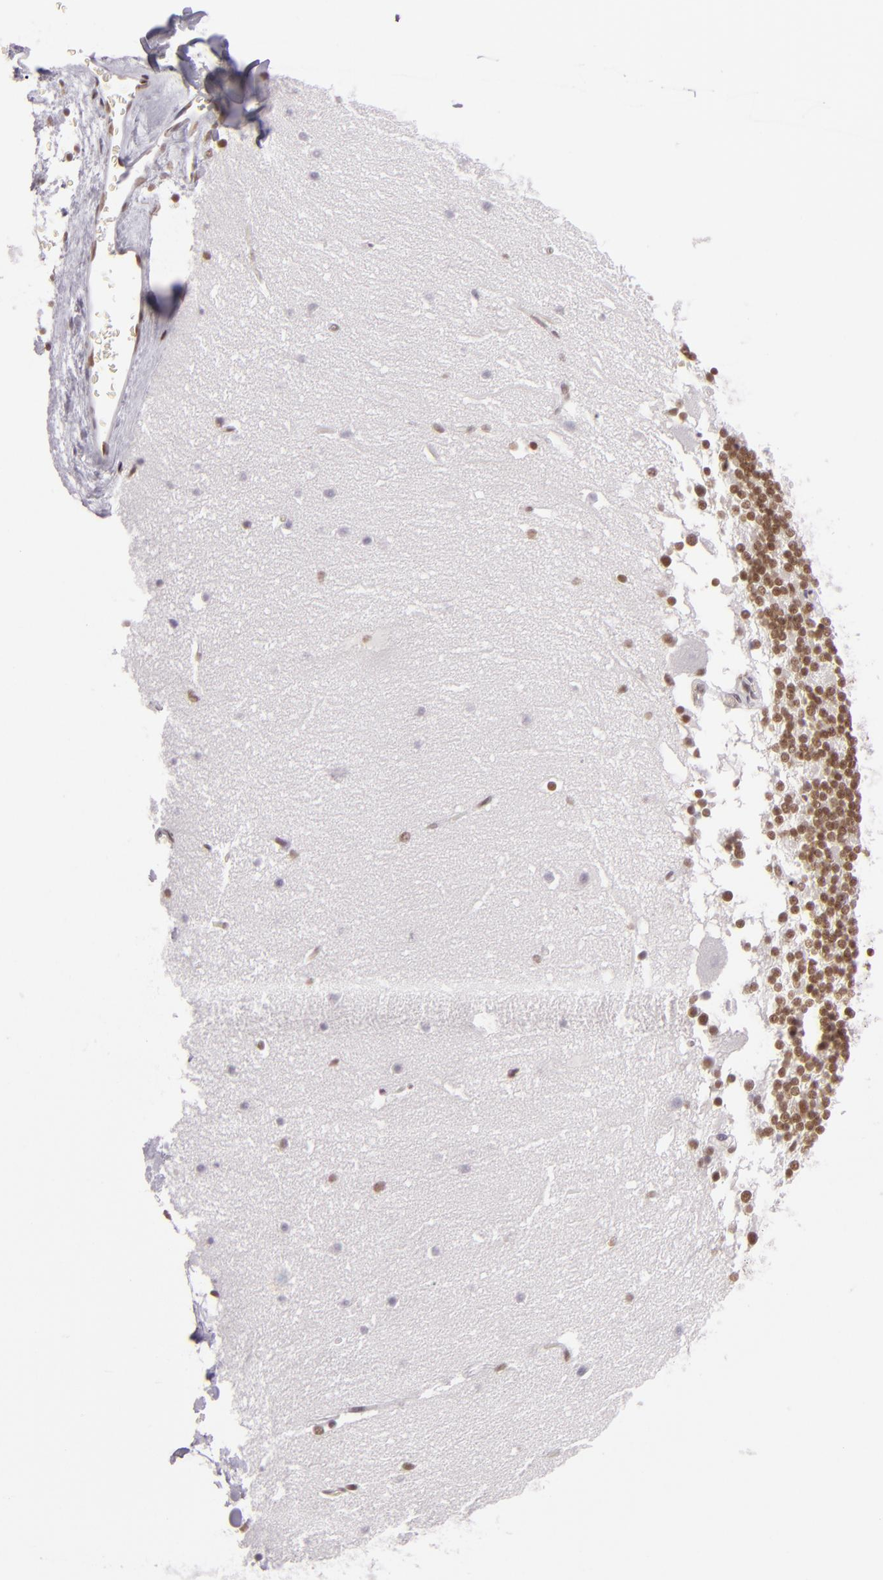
{"staining": {"intensity": "strong", "quantity": ">75%", "location": "nuclear"}, "tissue": "cerebellum", "cell_type": "Cells in granular layer", "image_type": "normal", "snomed": [{"axis": "morphology", "description": "Normal tissue, NOS"}, {"axis": "topography", "description": "Cerebellum"}], "caption": "Approximately >75% of cells in granular layer in normal cerebellum show strong nuclear protein staining as visualized by brown immunohistochemical staining.", "gene": "BRD8", "patient": {"sex": "female", "age": 19}}